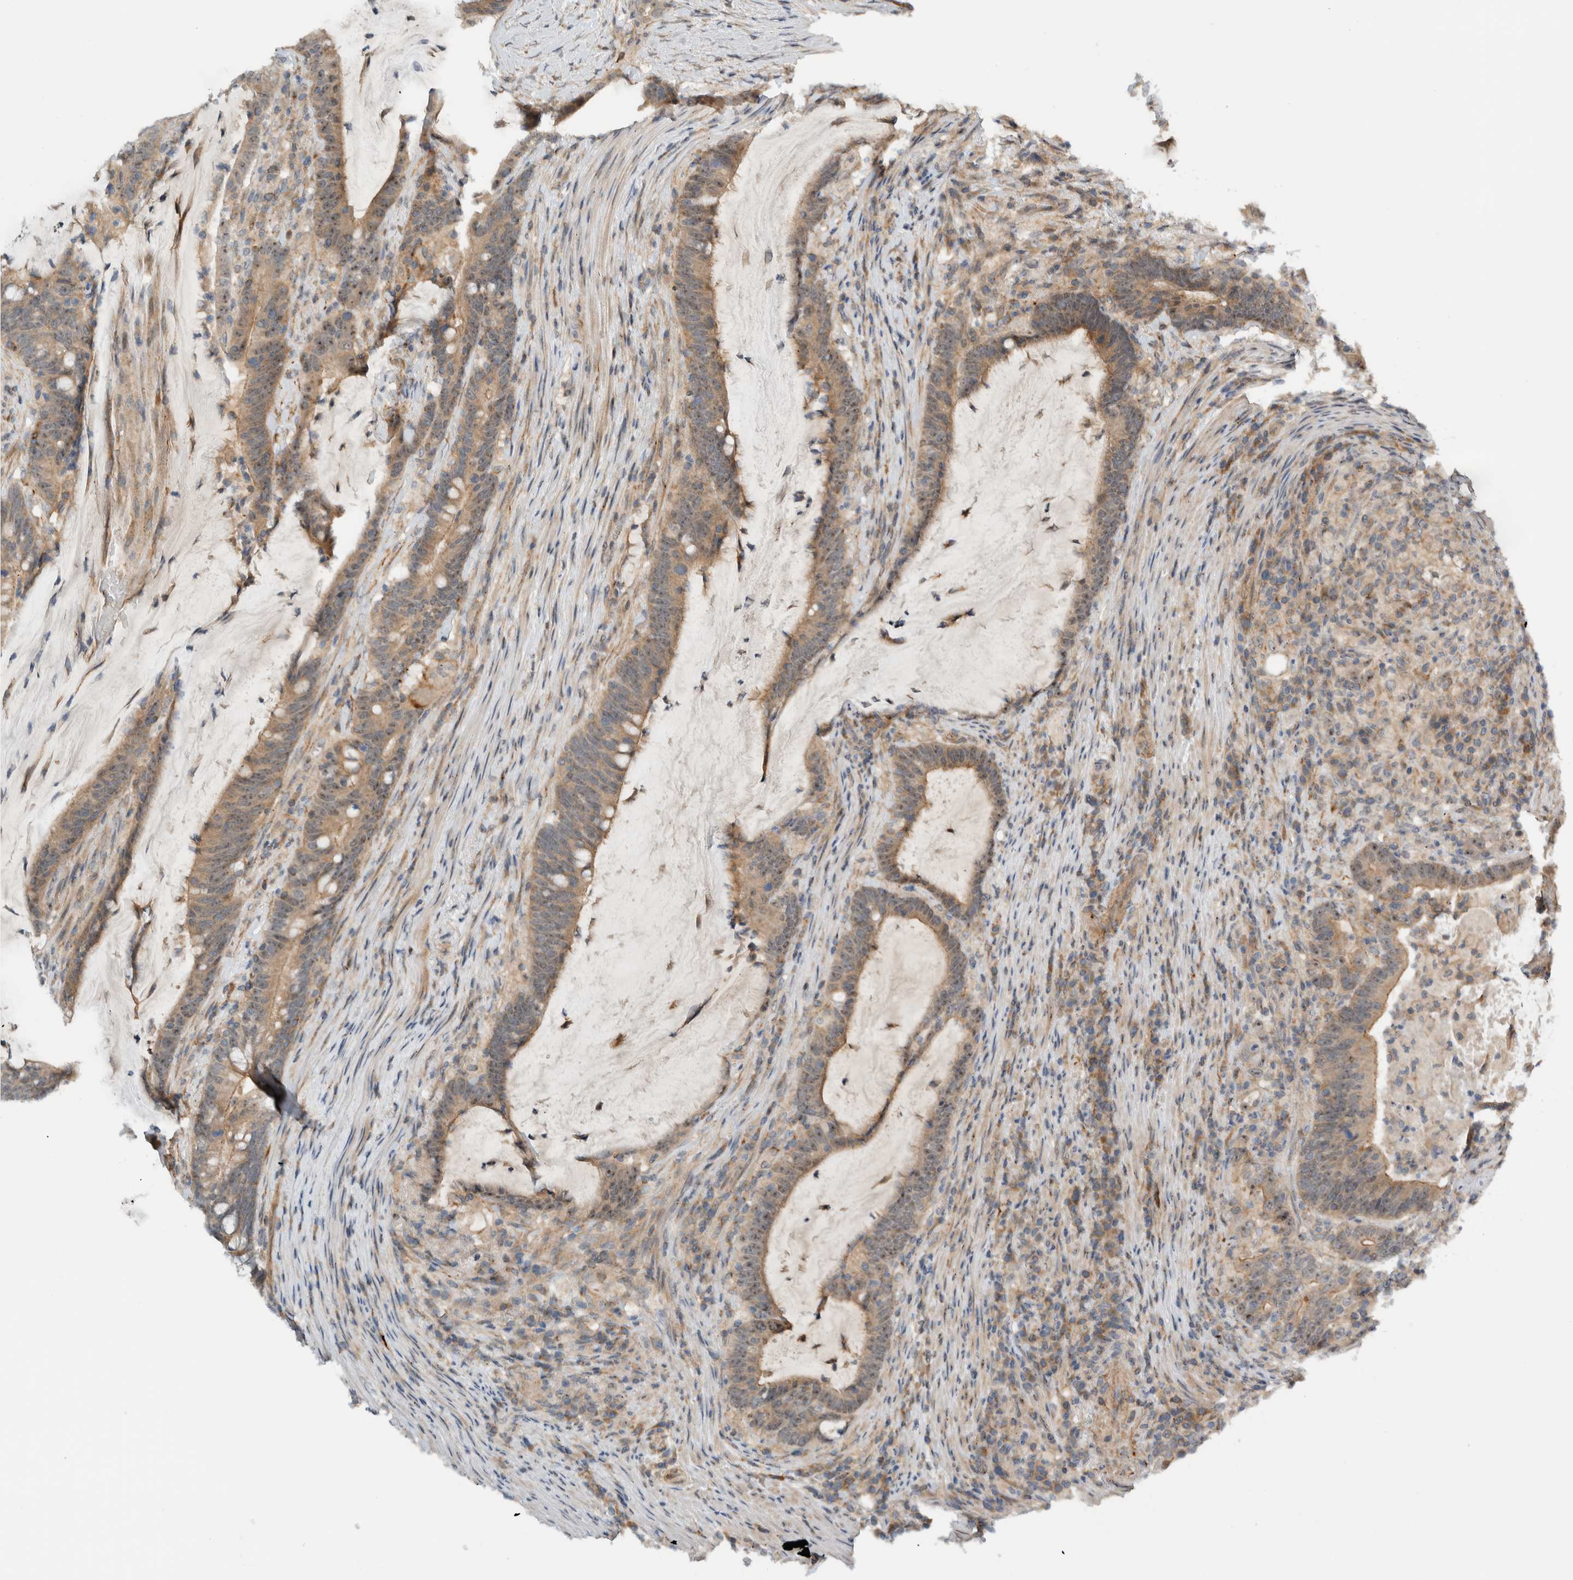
{"staining": {"intensity": "moderate", "quantity": ">75%", "location": "cytoplasmic/membranous,nuclear"}, "tissue": "colorectal cancer", "cell_type": "Tumor cells", "image_type": "cancer", "snomed": [{"axis": "morphology", "description": "Adenocarcinoma, NOS"}, {"axis": "topography", "description": "Colon"}], "caption": "High-power microscopy captured an IHC micrograph of colorectal cancer, revealing moderate cytoplasmic/membranous and nuclear positivity in approximately >75% of tumor cells. The staining is performed using DAB (3,3'-diaminobenzidine) brown chromogen to label protein expression. The nuclei are counter-stained blue using hematoxylin.", "gene": "MPRIP", "patient": {"sex": "female", "age": 66}}